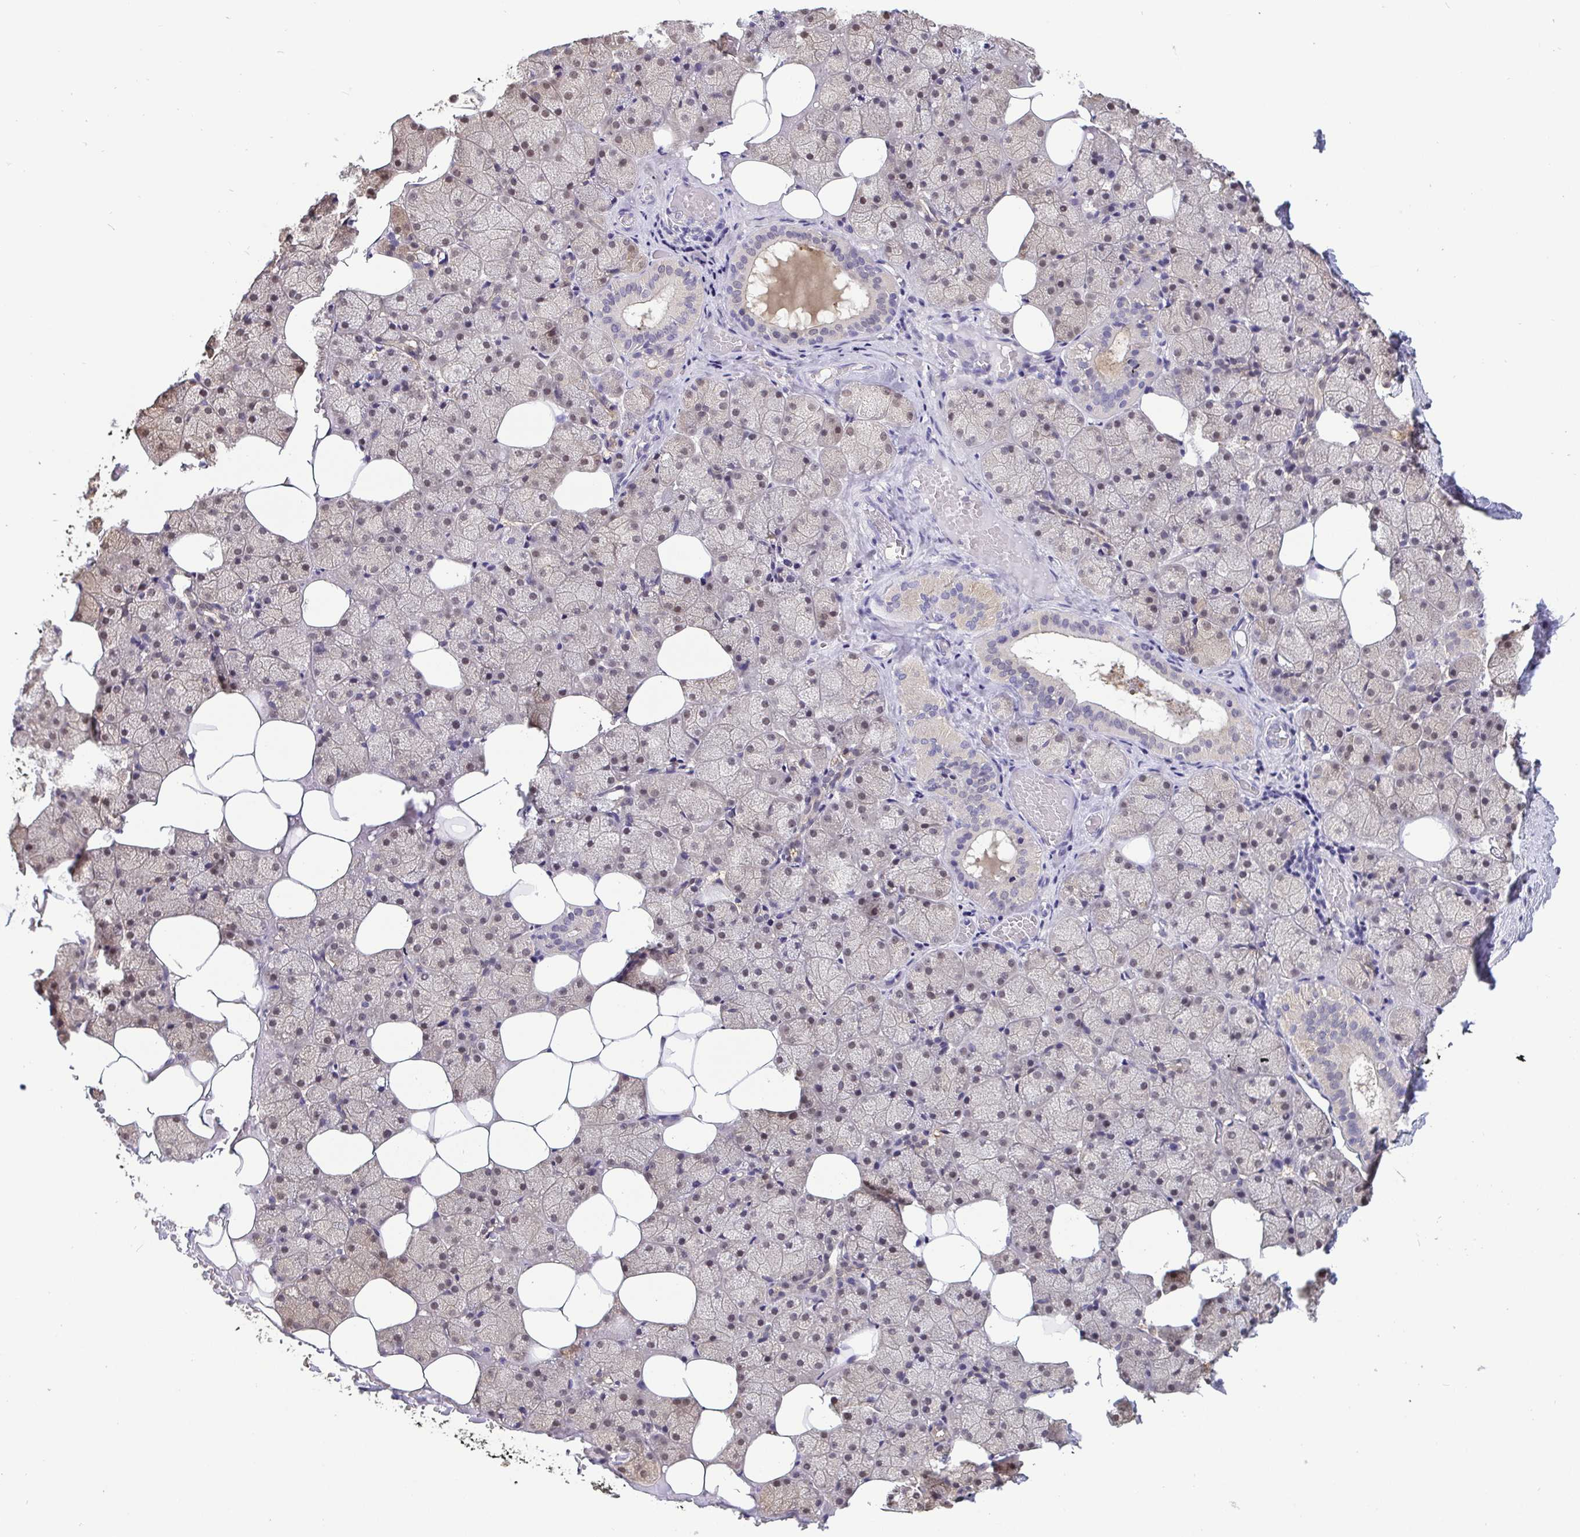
{"staining": {"intensity": "moderate", "quantity": "<25%", "location": "nuclear"}, "tissue": "salivary gland", "cell_type": "Glandular cells", "image_type": "normal", "snomed": [{"axis": "morphology", "description": "Normal tissue, NOS"}, {"axis": "topography", "description": "Salivary gland"}], "caption": "Immunohistochemistry of benign human salivary gland demonstrates low levels of moderate nuclear staining in about <25% of glandular cells.", "gene": "IDH1", "patient": {"sex": "male", "age": 38}}